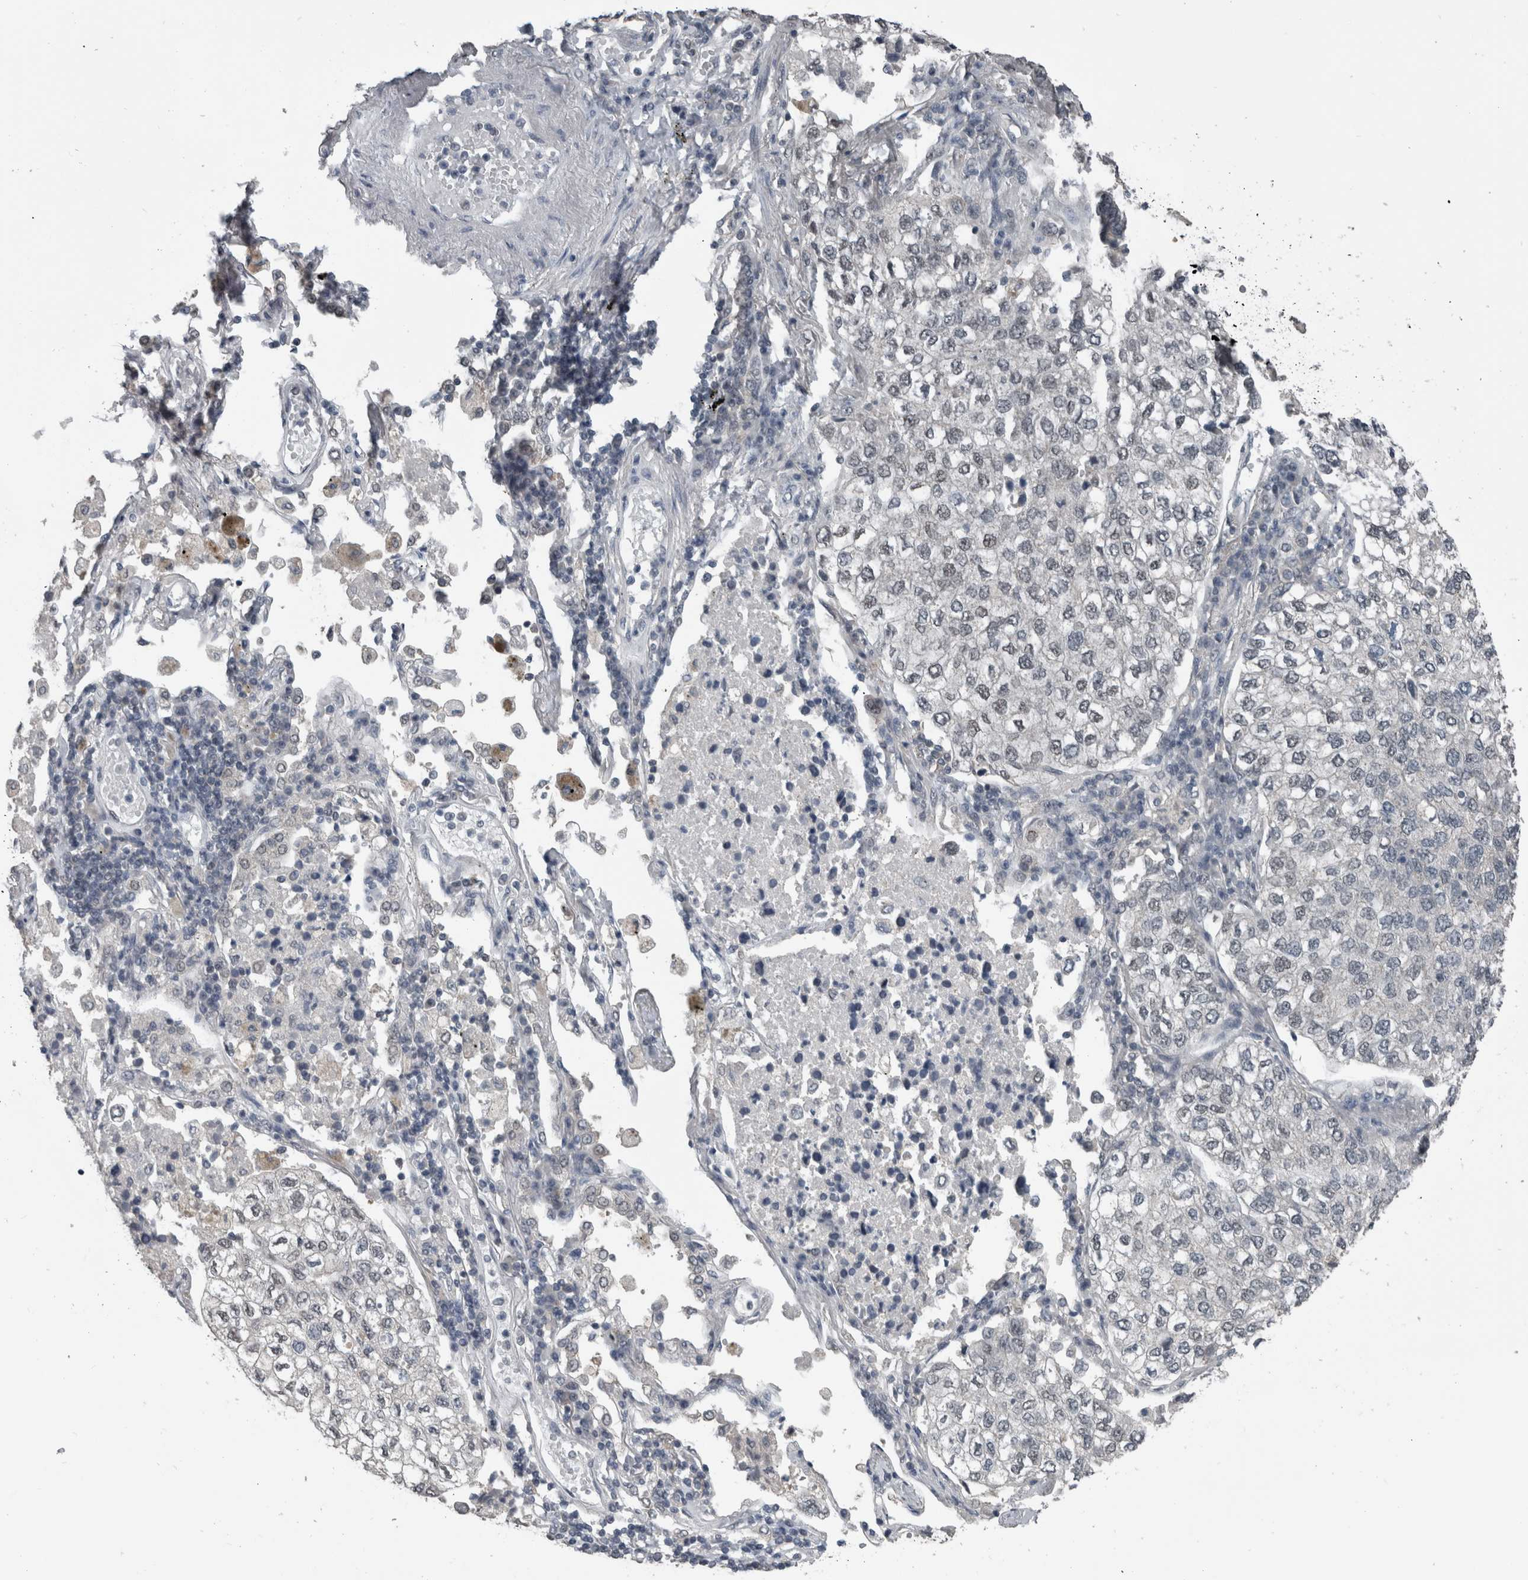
{"staining": {"intensity": "negative", "quantity": "none", "location": "none"}, "tissue": "lung cancer", "cell_type": "Tumor cells", "image_type": "cancer", "snomed": [{"axis": "morphology", "description": "Adenocarcinoma, NOS"}, {"axis": "topography", "description": "Lung"}], "caption": "Immunohistochemical staining of lung cancer displays no significant expression in tumor cells.", "gene": "ZBTB21", "patient": {"sex": "male", "age": 63}}